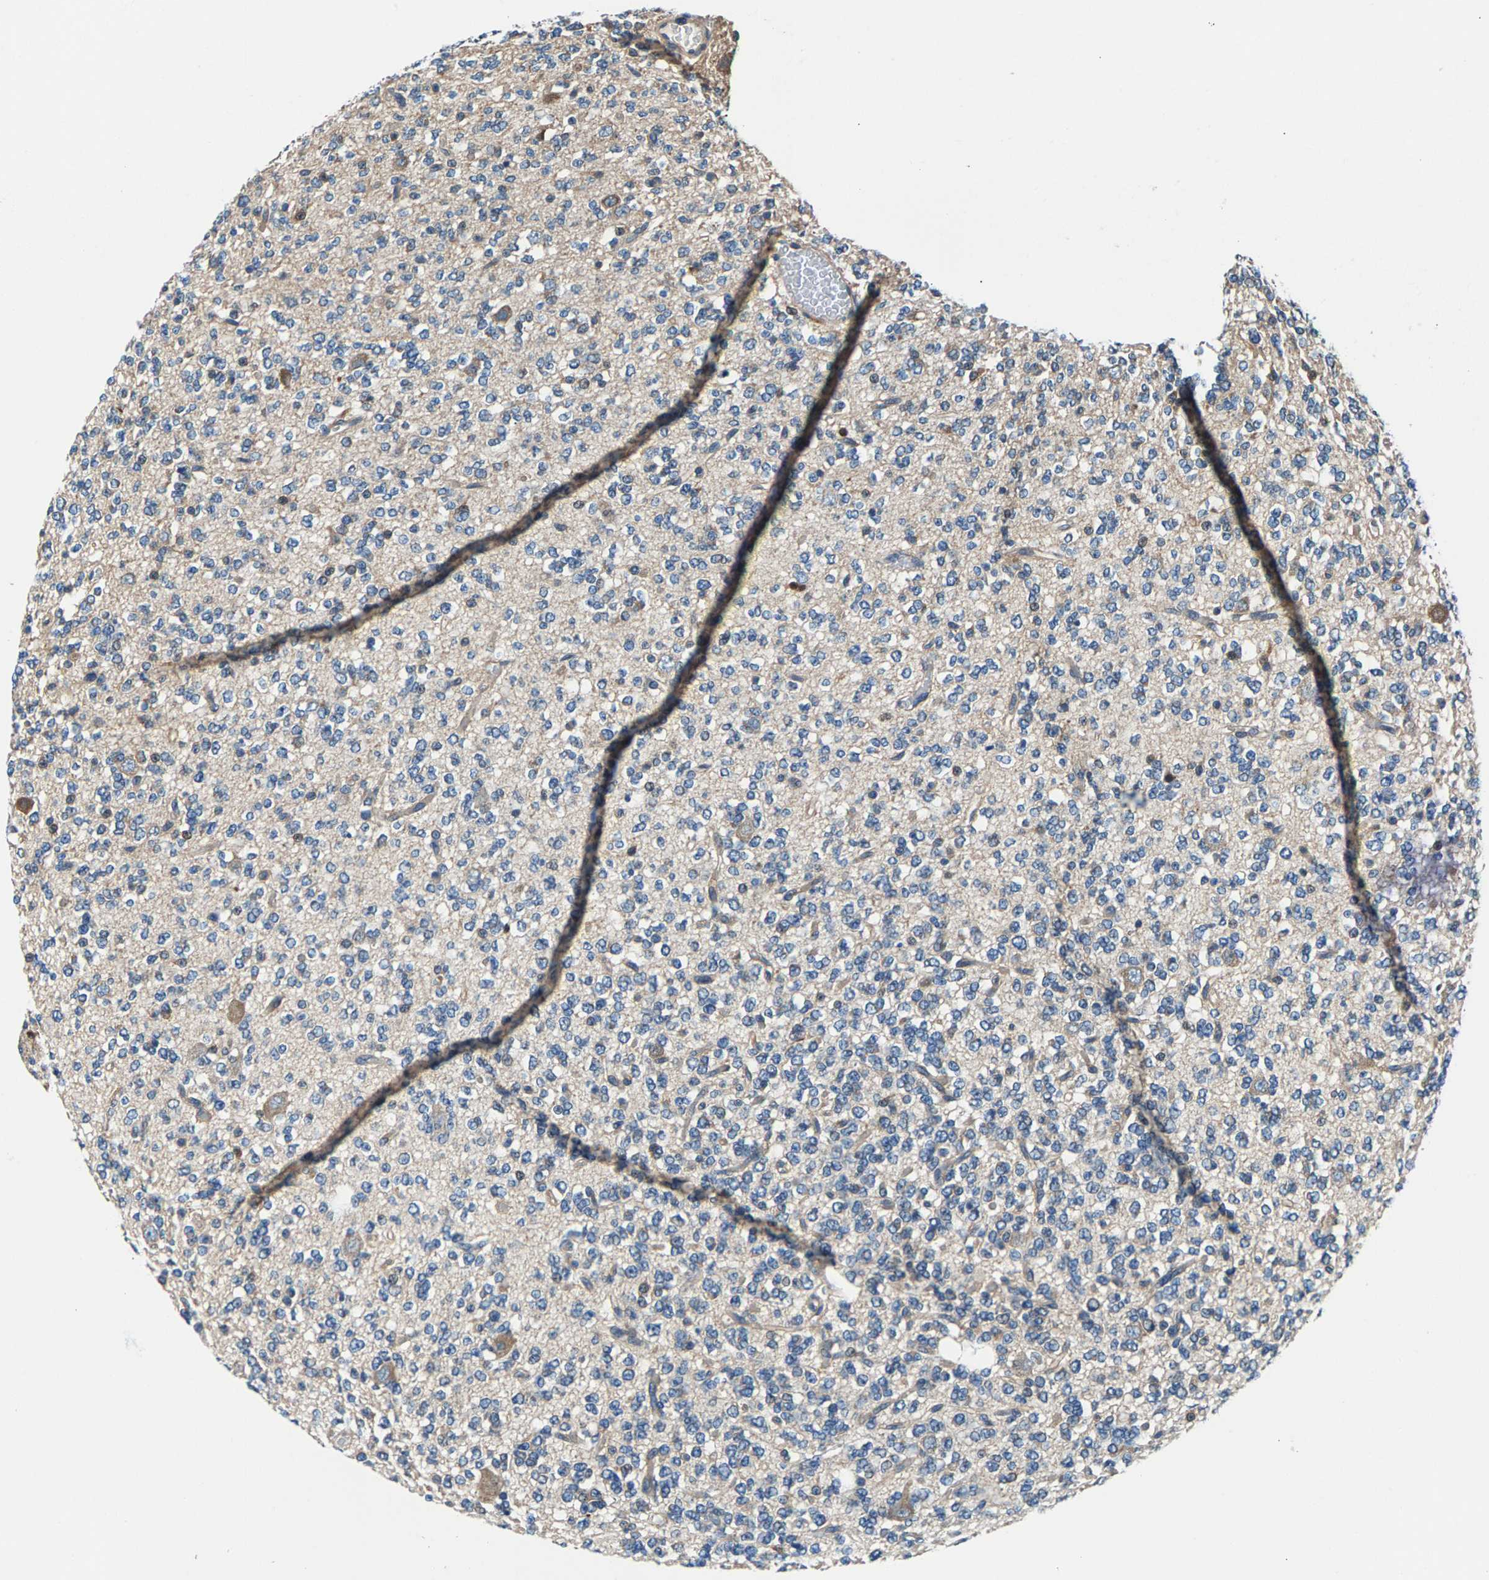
{"staining": {"intensity": "negative", "quantity": "none", "location": "none"}, "tissue": "glioma", "cell_type": "Tumor cells", "image_type": "cancer", "snomed": [{"axis": "morphology", "description": "Glioma, malignant, Low grade"}, {"axis": "topography", "description": "Brain"}], "caption": "High power microscopy photomicrograph of an IHC histopathology image of glioma, revealing no significant staining in tumor cells.", "gene": "CDRT4", "patient": {"sex": "male", "age": 38}}